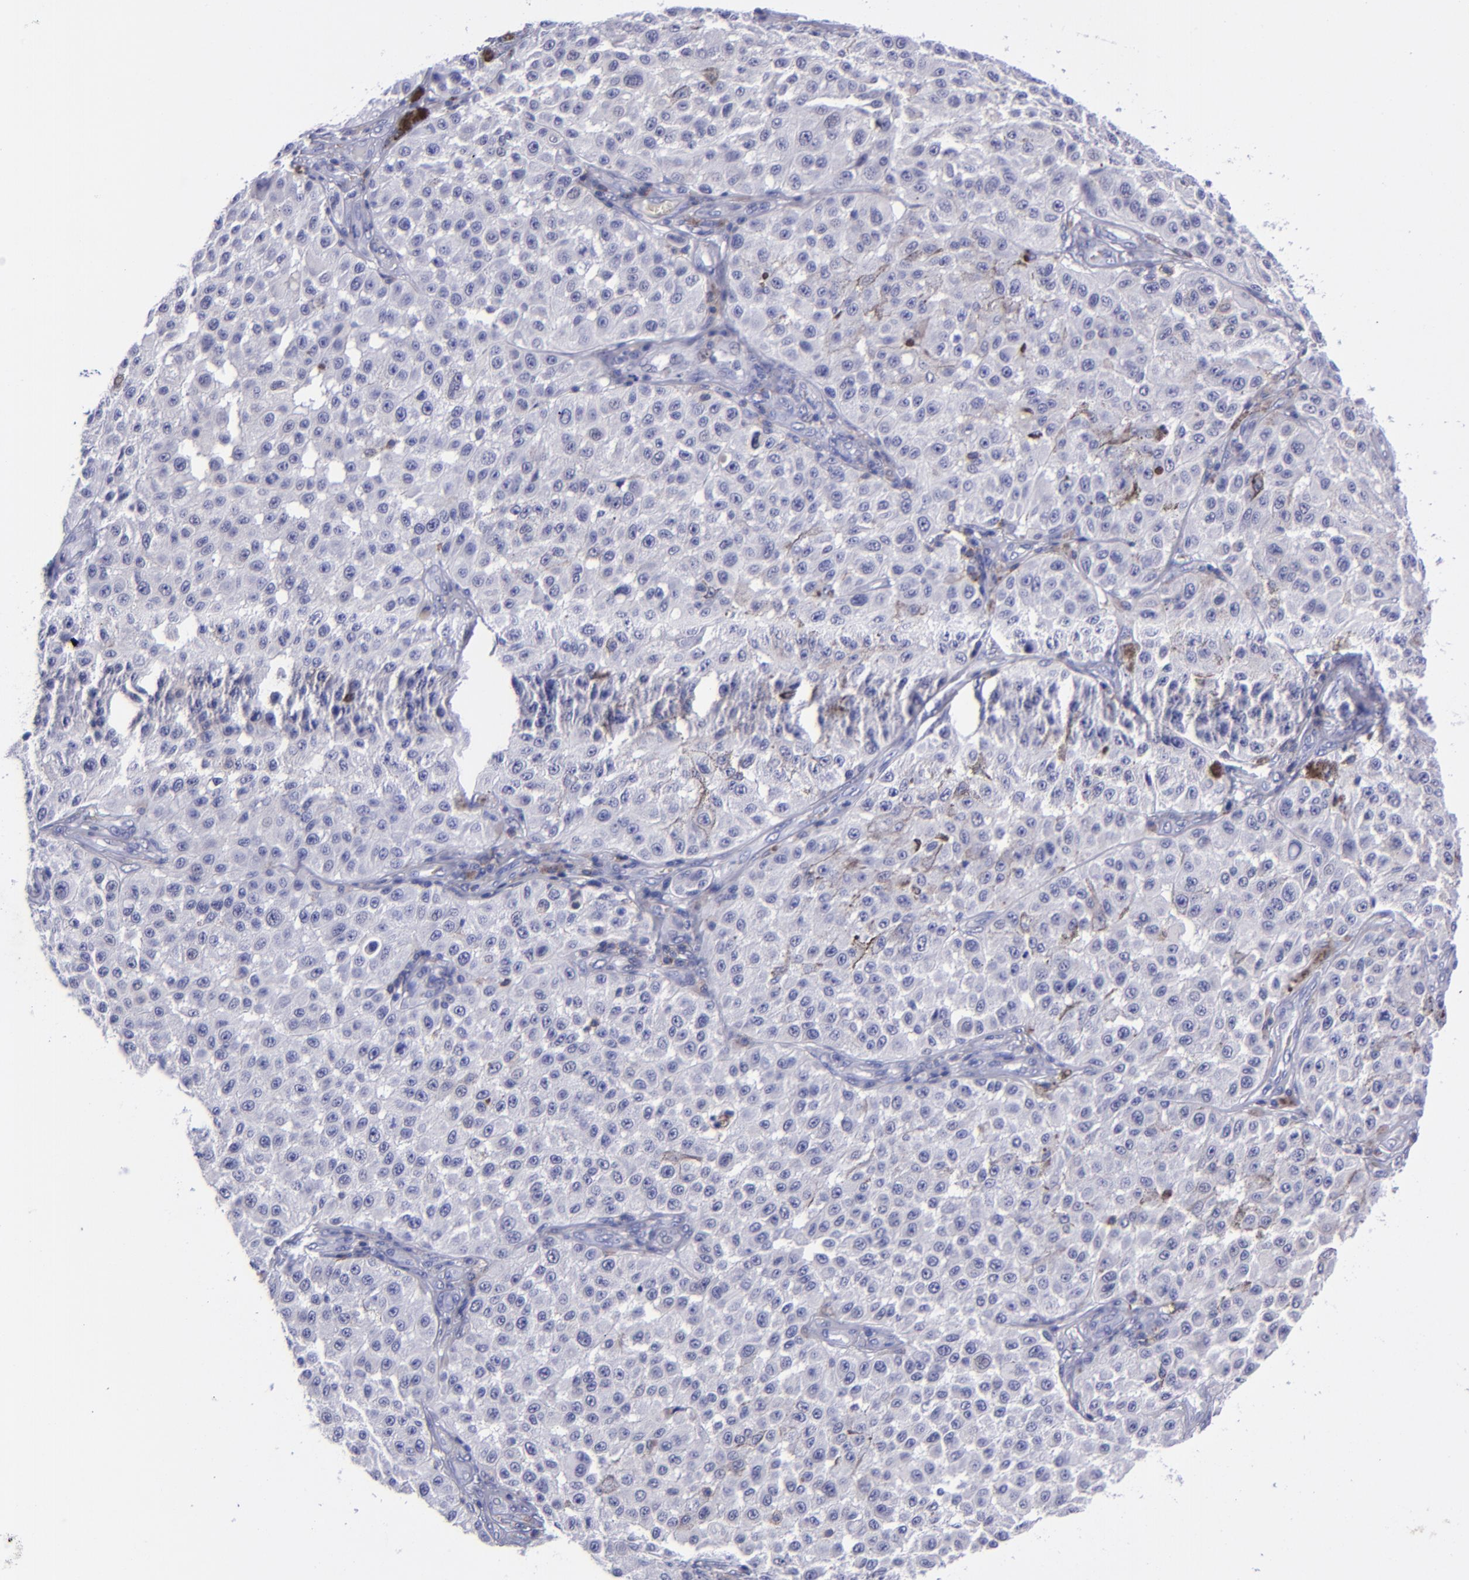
{"staining": {"intensity": "negative", "quantity": "none", "location": "none"}, "tissue": "melanoma", "cell_type": "Tumor cells", "image_type": "cancer", "snomed": [{"axis": "morphology", "description": "Malignant melanoma, NOS"}, {"axis": "topography", "description": "Skin"}], "caption": "Malignant melanoma was stained to show a protein in brown. There is no significant expression in tumor cells.", "gene": "CD6", "patient": {"sex": "female", "age": 64}}